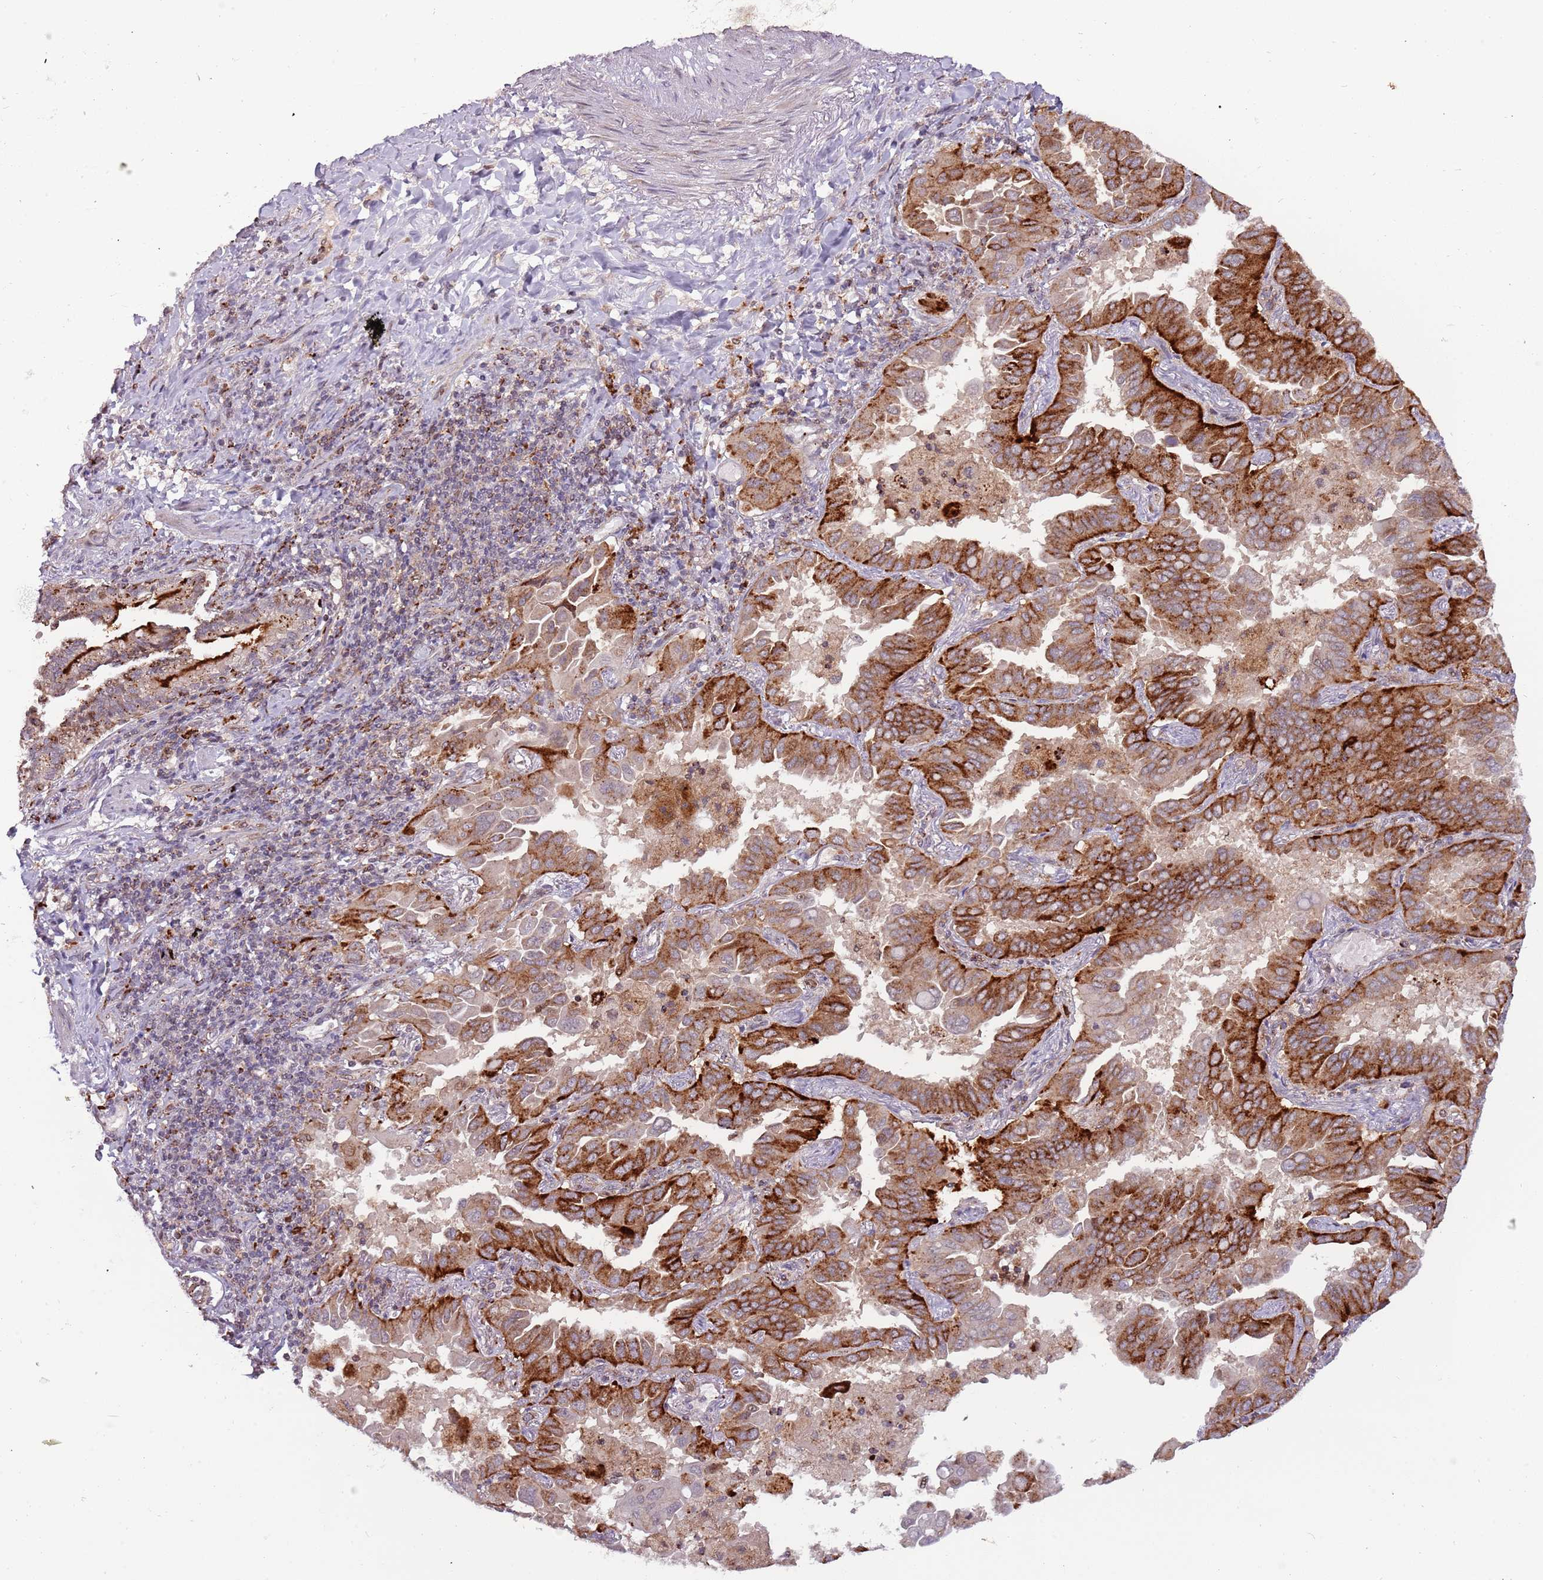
{"staining": {"intensity": "strong", "quantity": ">75%", "location": "cytoplasmic/membranous"}, "tissue": "lung cancer", "cell_type": "Tumor cells", "image_type": "cancer", "snomed": [{"axis": "morphology", "description": "Adenocarcinoma, NOS"}, {"axis": "topography", "description": "Lung"}], "caption": "Immunohistochemistry (IHC) (DAB (3,3'-diaminobenzidine)) staining of human lung cancer (adenocarcinoma) exhibits strong cytoplasmic/membranous protein positivity in about >75% of tumor cells.", "gene": "ULK3", "patient": {"sex": "male", "age": 64}}